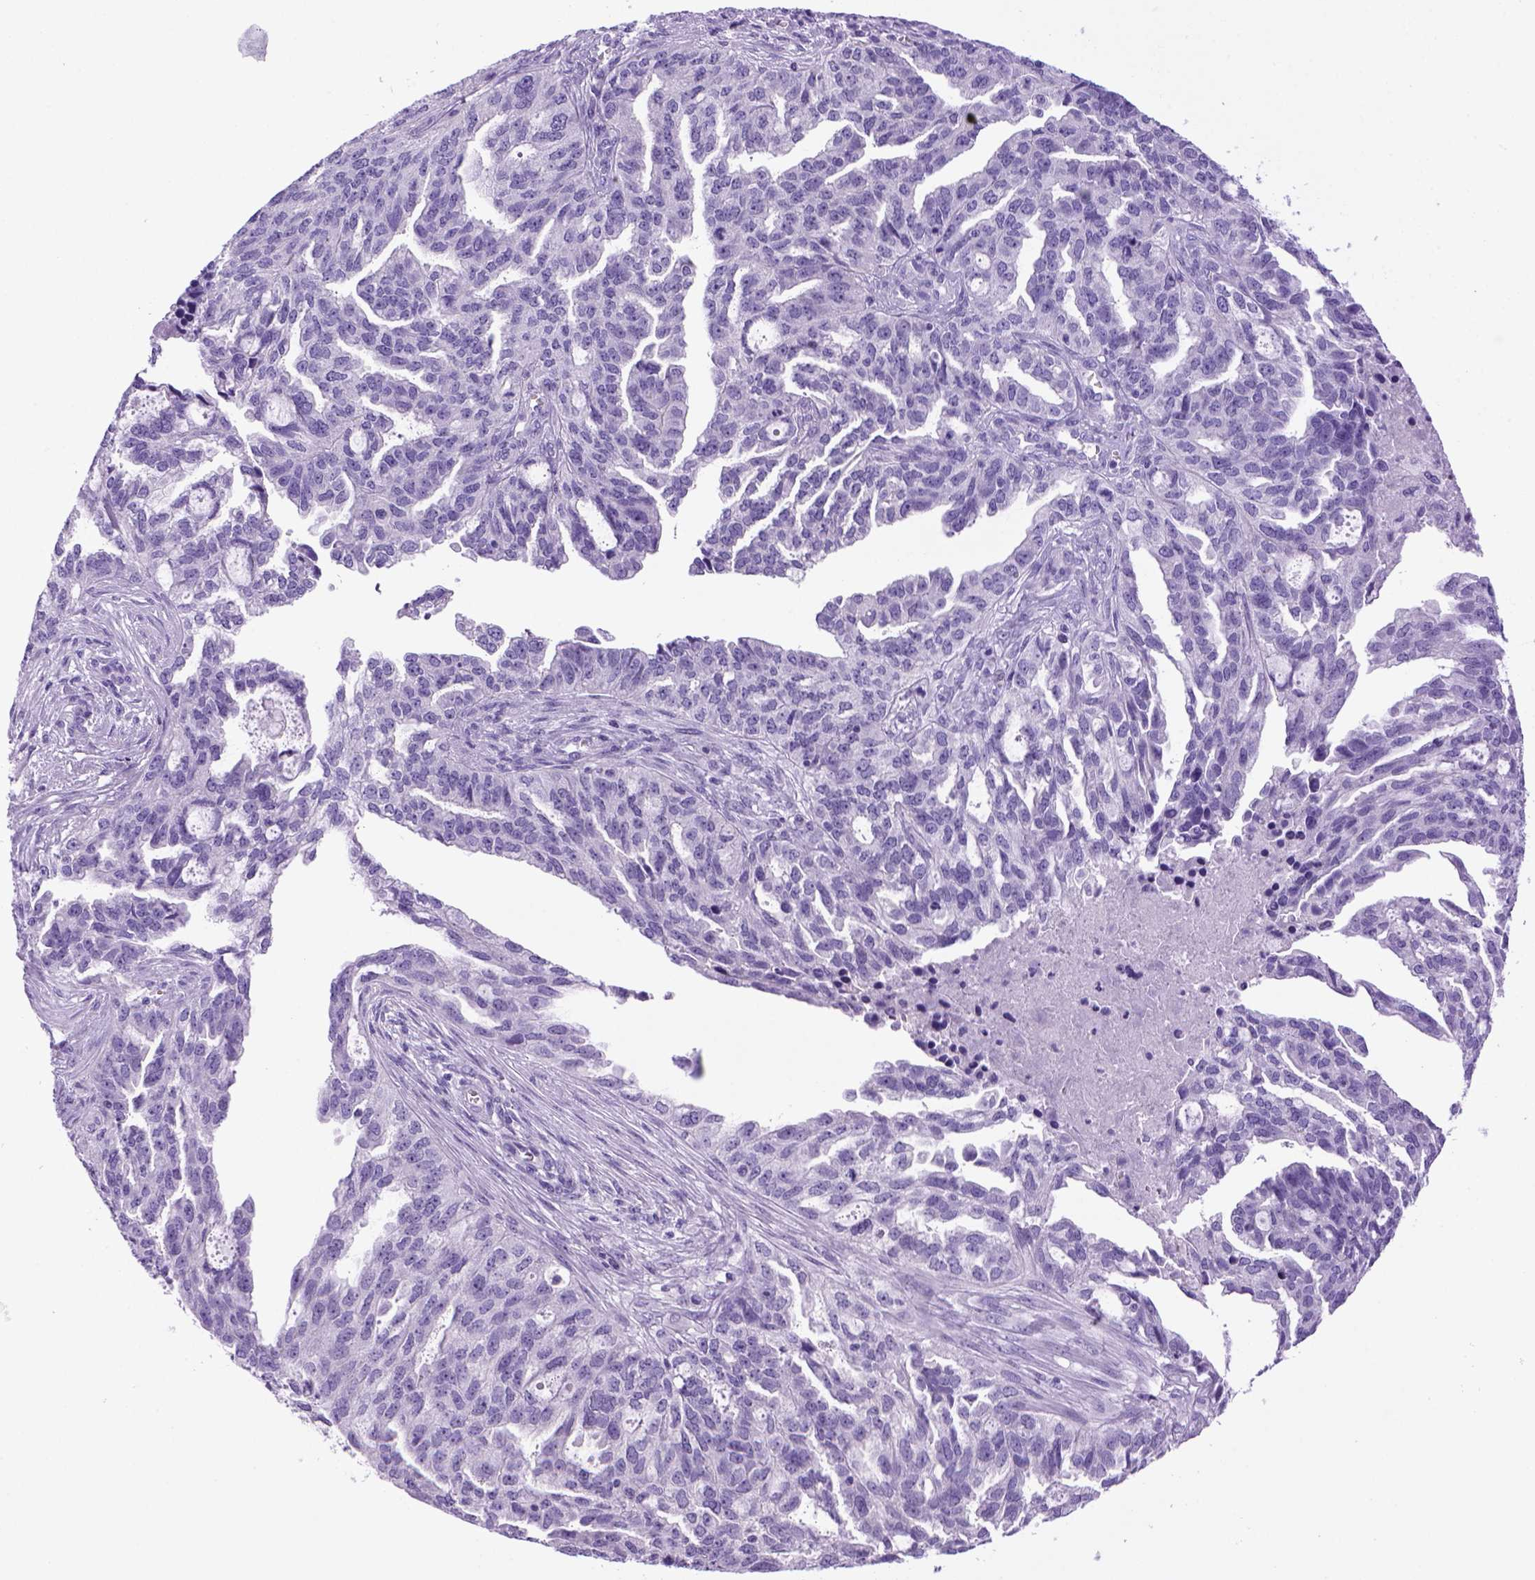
{"staining": {"intensity": "negative", "quantity": "none", "location": "none"}, "tissue": "ovarian cancer", "cell_type": "Tumor cells", "image_type": "cancer", "snomed": [{"axis": "morphology", "description": "Cystadenocarcinoma, serous, NOS"}, {"axis": "topography", "description": "Ovary"}], "caption": "DAB (3,3'-diaminobenzidine) immunohistochemical staining of ovarian serous cystadenocarcinoma demonstrates no significant expression in tumor cells.", "gene": "SGCG", "patient": {"sex": "female", "age": 51}}